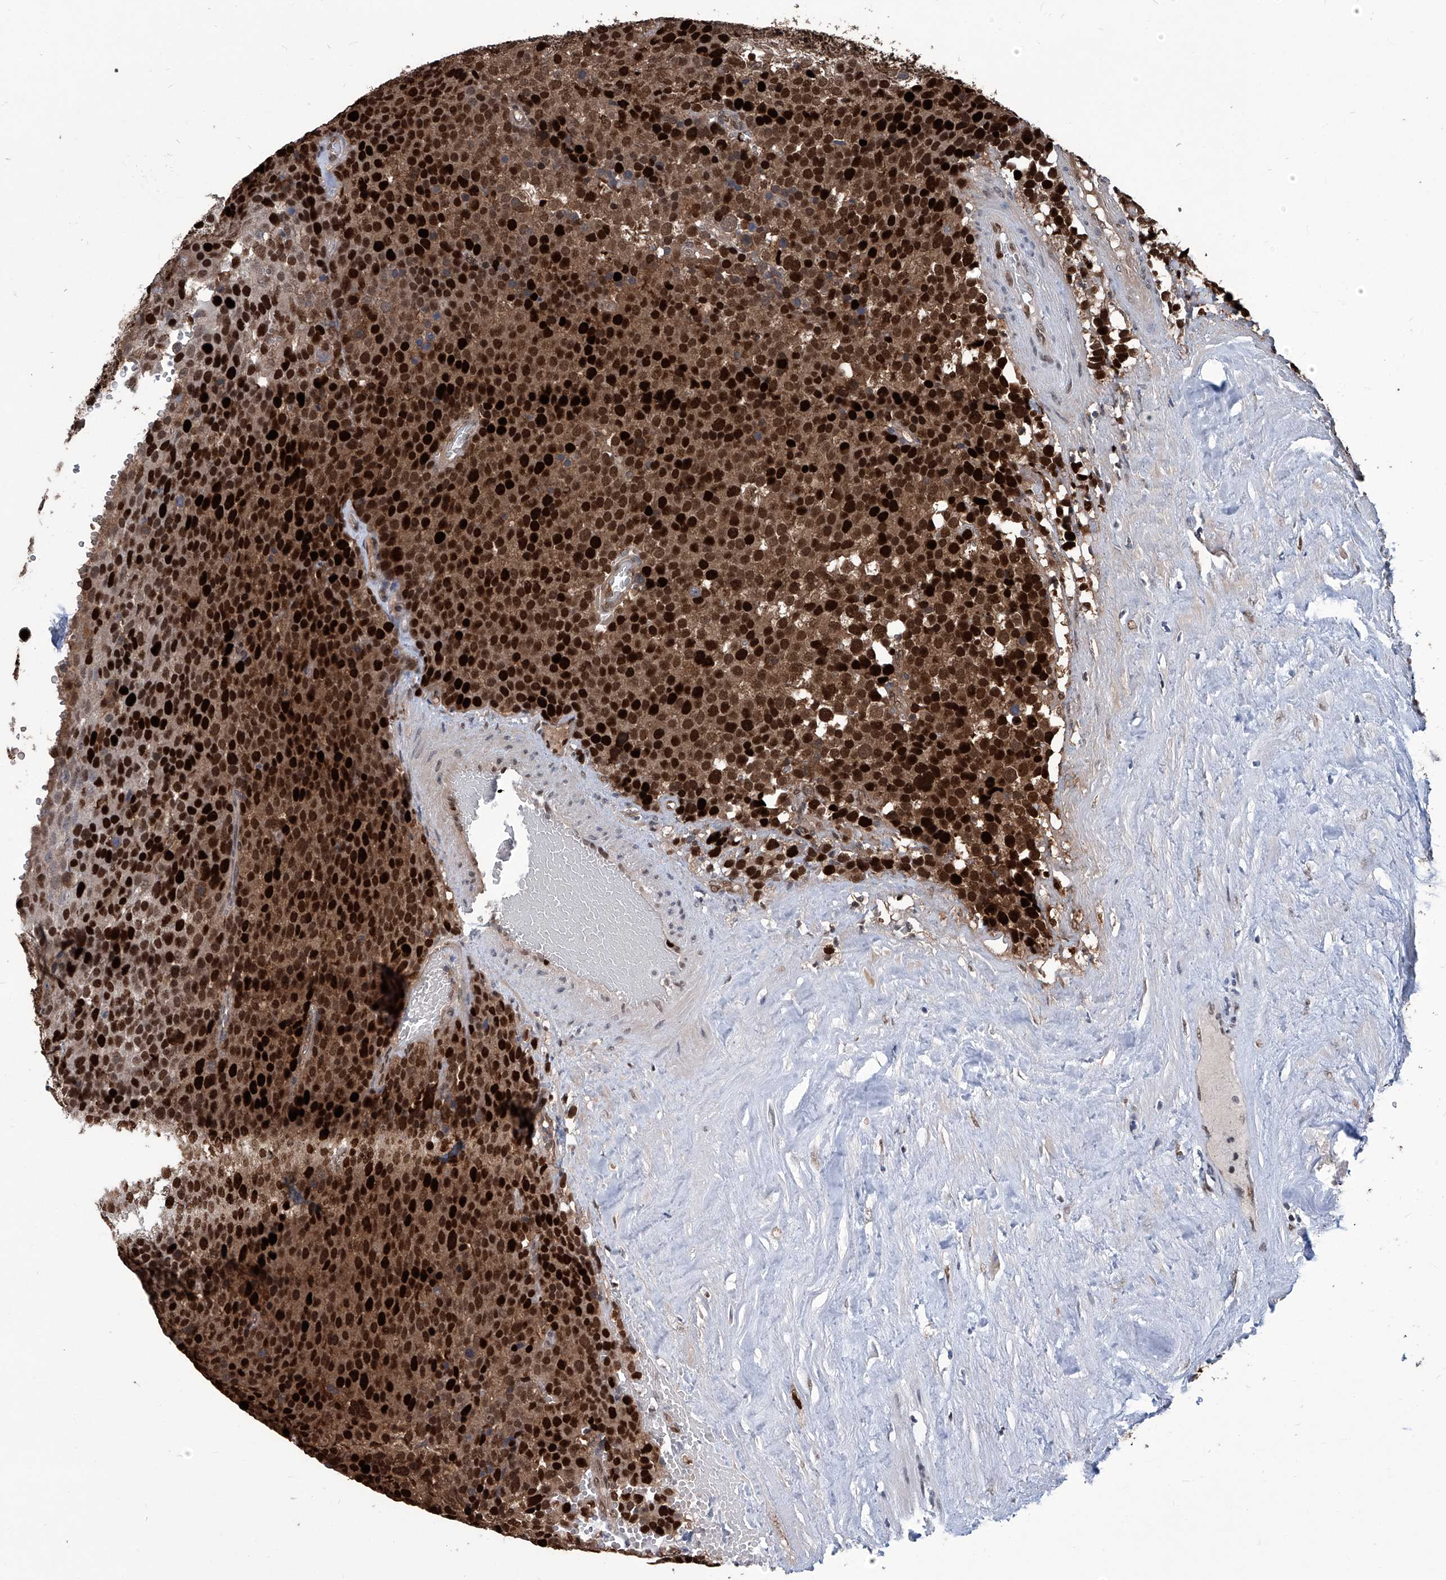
{"staining": {"intensity": "strong", "quantity": ">75%", "location": "cytoplasmic/membranous,nuclear"}, "tissue": "testis cancer", "cell_type": "Tumor cells", "image_type": "cancer", "snomed": [{"axis": "morphology", "description": "Seminoma, NOS"}, {"axis": "topography", "description": "Testis"}], "caption": "Approximately >75% of tumor cells in human testis cancer (seminoma) display strong cytoplasmic/membranous and nuclear protein staining as visualized by brown immunohistochemical staining.", "gene": "PCNA", "patient": {"sex": "male", "age": 71}}